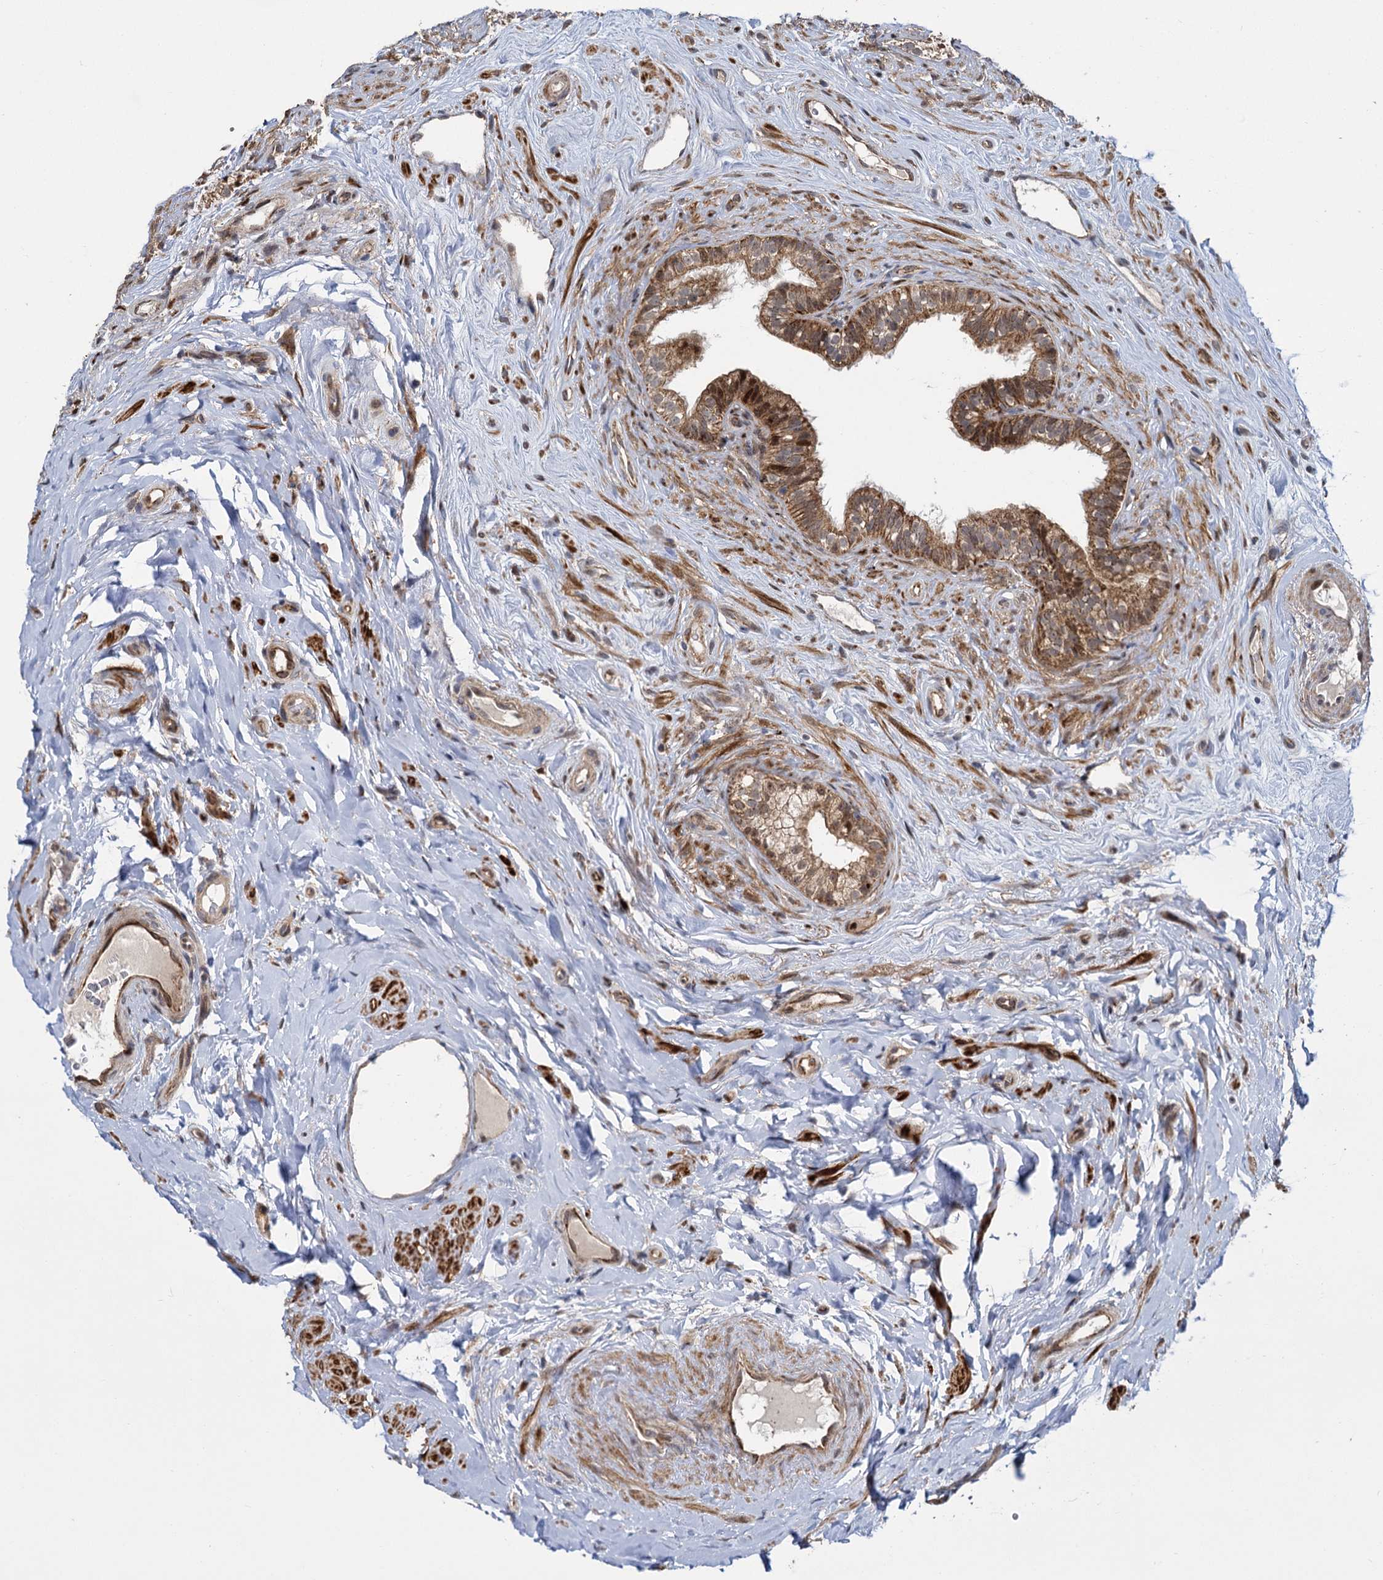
{"staining": {"intensity": "moderate", "quantity": ">75%", "location": "cytoplasmic/membranous,nuclear"}, "tissue": "epididymis", "cell_type": "Glandular cells", "image_type": "normal", "snomed": [{"axis": "morphology", "description": "Normal tissue, NOS"}, {"axis": "topography", "description": "Epididymis"}], "caption": "A brown stain highlights moderate cytoplasmic/membranous,nuclear staining of a protein in glandular cells of benign human epididymis. (DAB (3,3'-diaminobenzidine) IHC, brown staining for protein, blue staining for nuclei).", "gene": "GAL3ST4", "patient": {"sex": "male", "age": 84}}